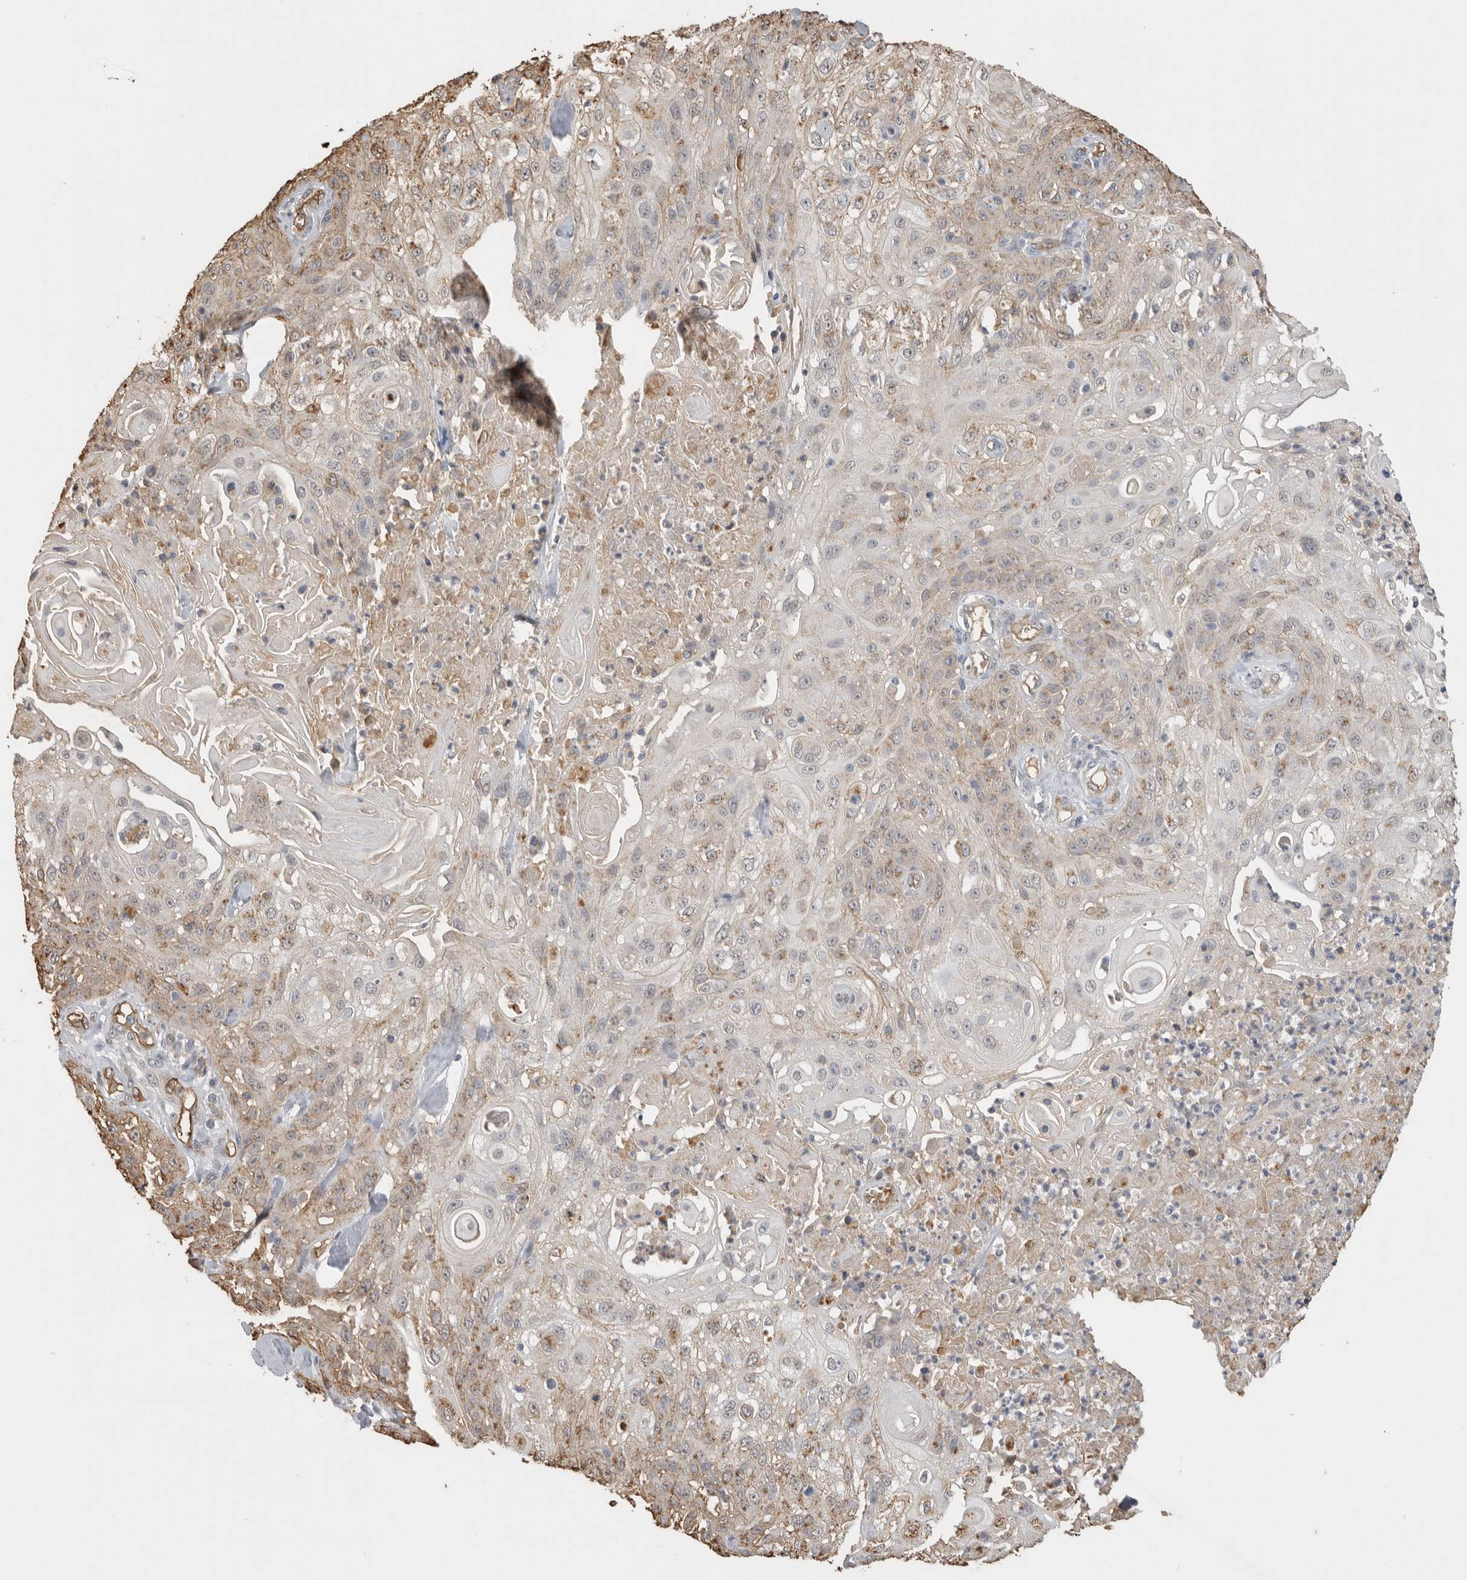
{"staining": {"intensity": "weak", "quantity": "<25%", "location": "cytoplasmic/membranous"}, "tissue": "skin cancer", "cell_type": "Tumor cells", "image_type": "cancer", "snomed": [{"axis": "morphology", "description": "Squamous cell carcinoma, NOS"}, {"axis": "topography", "description": "Skin"}], "caption": "High power microscopy micrograph of an immunohistochemistry micrograph of skin squamous cell carcinoma, revealing no significant staining in tumor cells.", "gene": "IL27", "patient": {"sex": "male", "age": 75}}